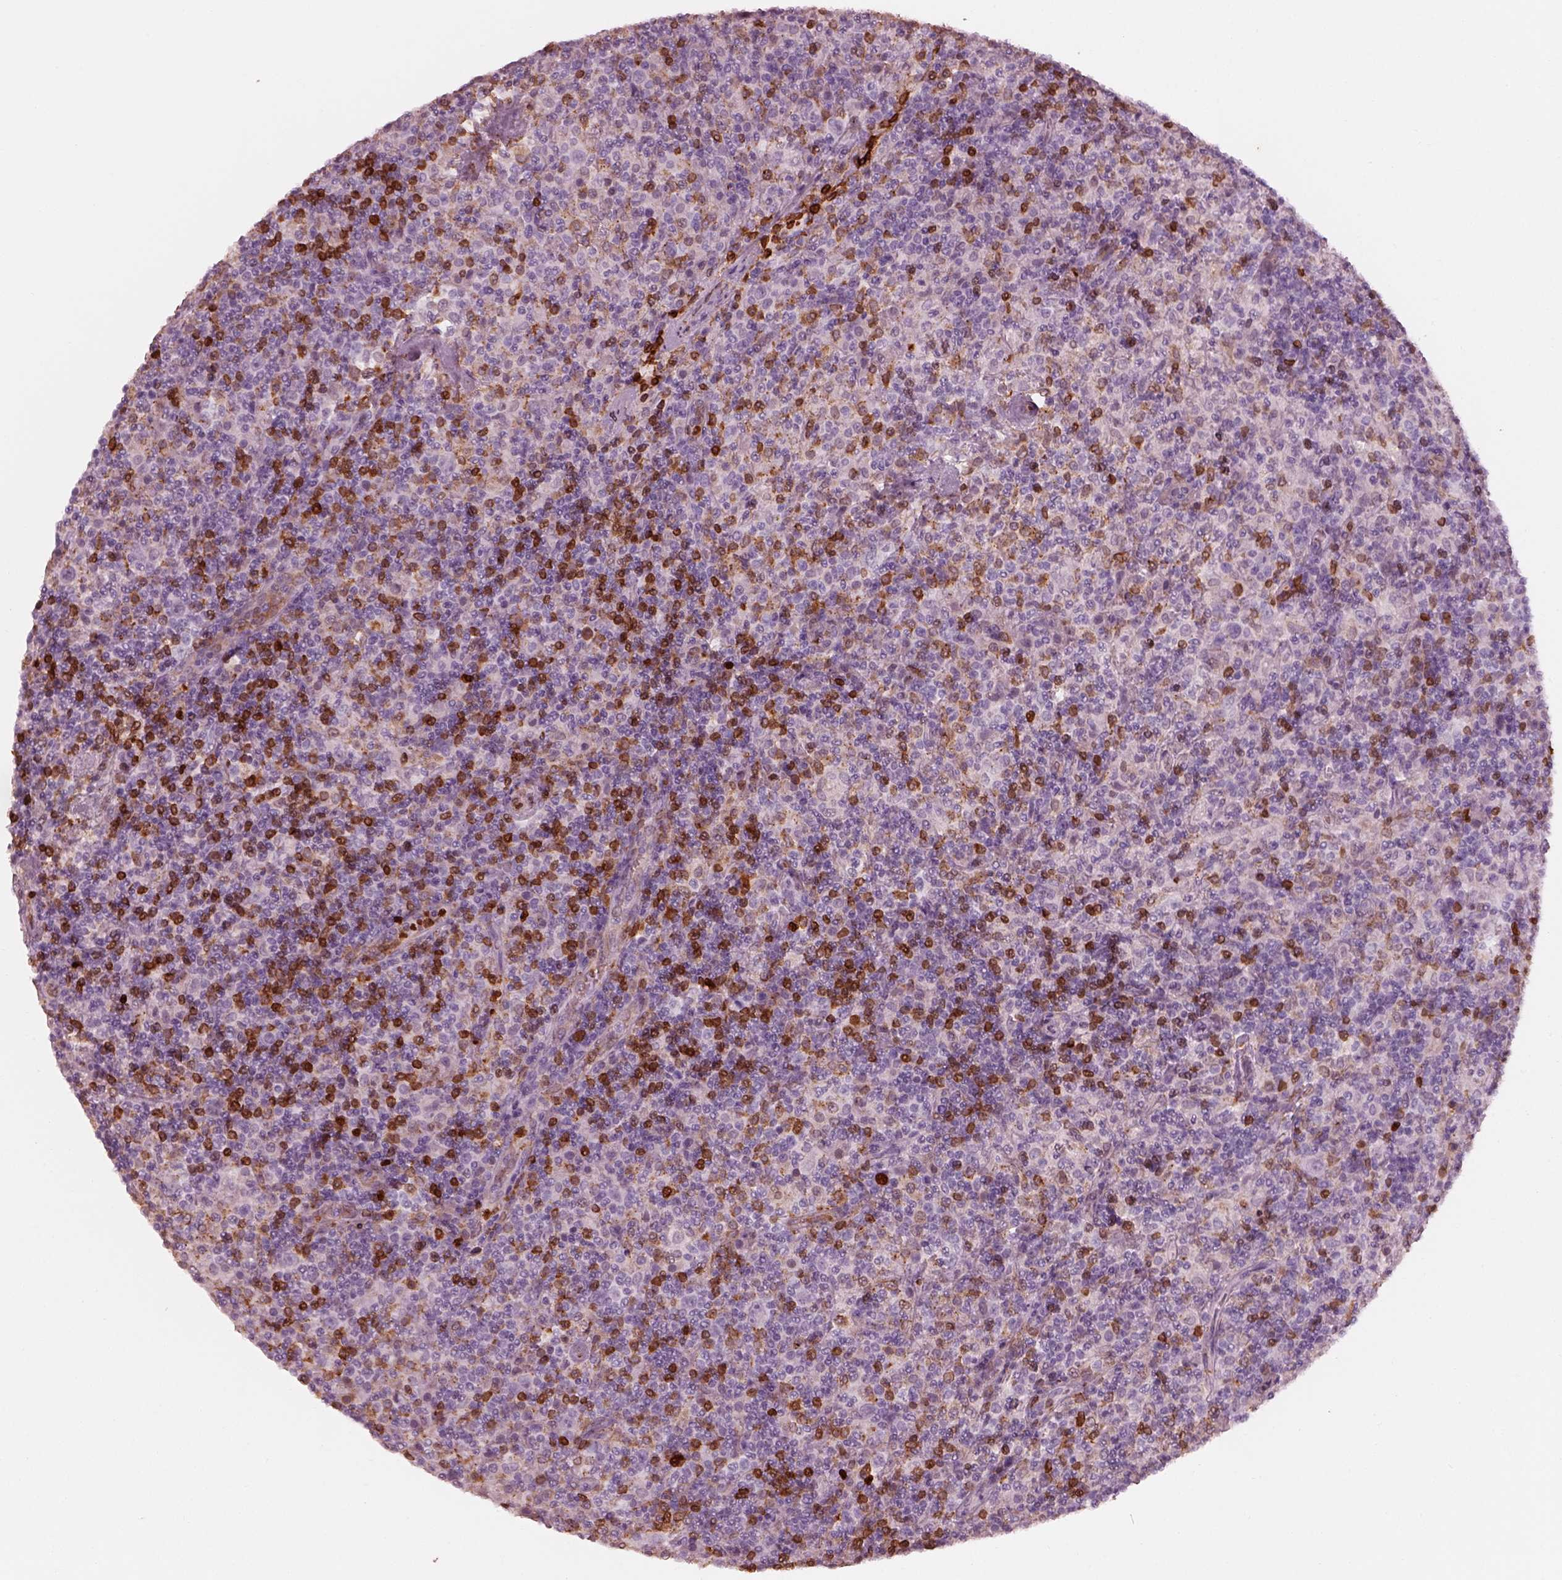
{"staining": {"intensity": "negative", "quantity": "none", "location": "none"}, "tissue": "lymphoma", "cell_type": "Tumor cells", "image_type": "cancer", "snomed": [{"axis": "morphology", "description": "Hodgkin's disease, NOS"}, {"axis": "topography", "description": "Lymph node"}], "caption": "Immunohistochemistry (IHC) of lymphoma displays no expression in tumor cells. (DAB immunohistochemistry (IHC) visualized using brightfield microscopy, high magnification).", "gene": "ALOX5", "patient": {"sex": "male", "age": 70}}